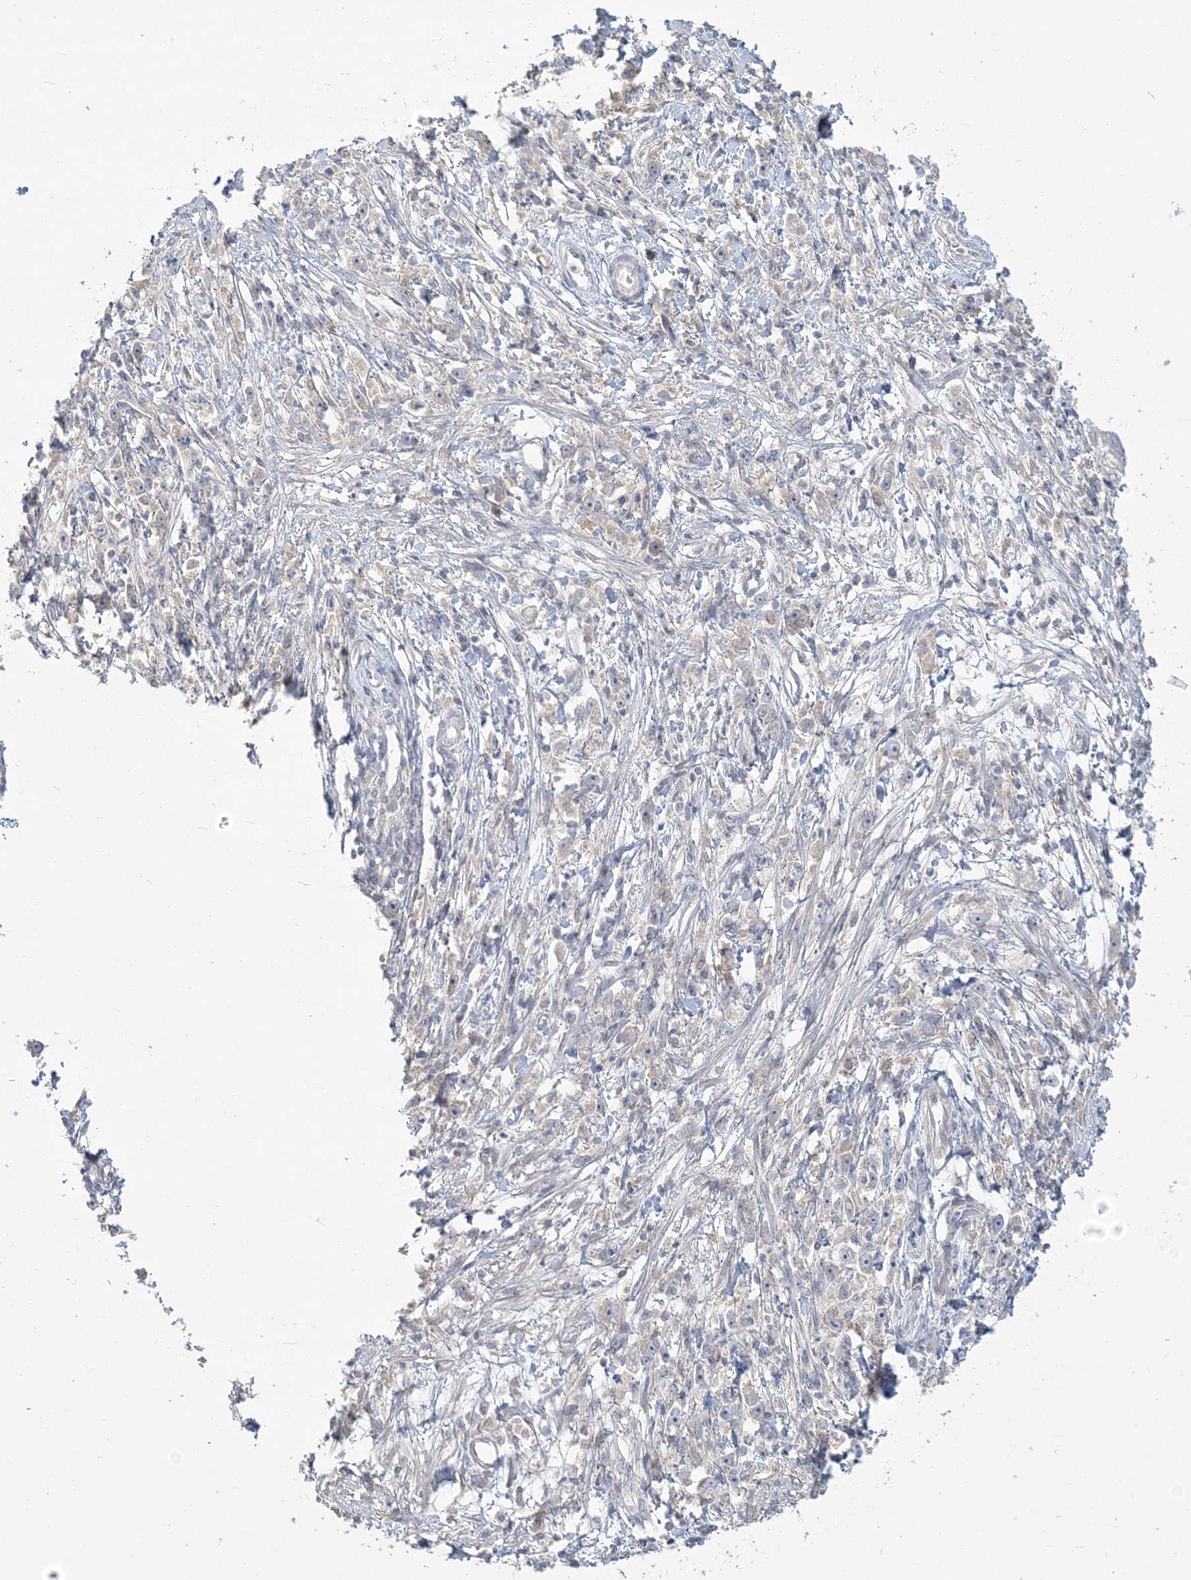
{"staining": {"intensity": "weak", "quantity": "<25%", "location": "cytoplasmic/membranous"}, "tissue": "stomach cancer", "cell_type": "Tumor cells", "image_type": "cancer", "snomed": [{"axis": "morphology", "description": "Adenocarcinoma, NOS"}, {"axis": "topography", "description": "Stomach"}], "caption": "An immunohistochemistry (IHC) image of adenocarcinoma (stomach) is shown. There is no staining in tumor cells of adenocarcinoma (stomach). The staining is performed using DAB (3,3'-diaminobenzidine) brown chromogen with nuclei counter-stained in using hematoxylin.", "gene": "ANKS1A", "patient": {"sex": "female", "age": 59}}